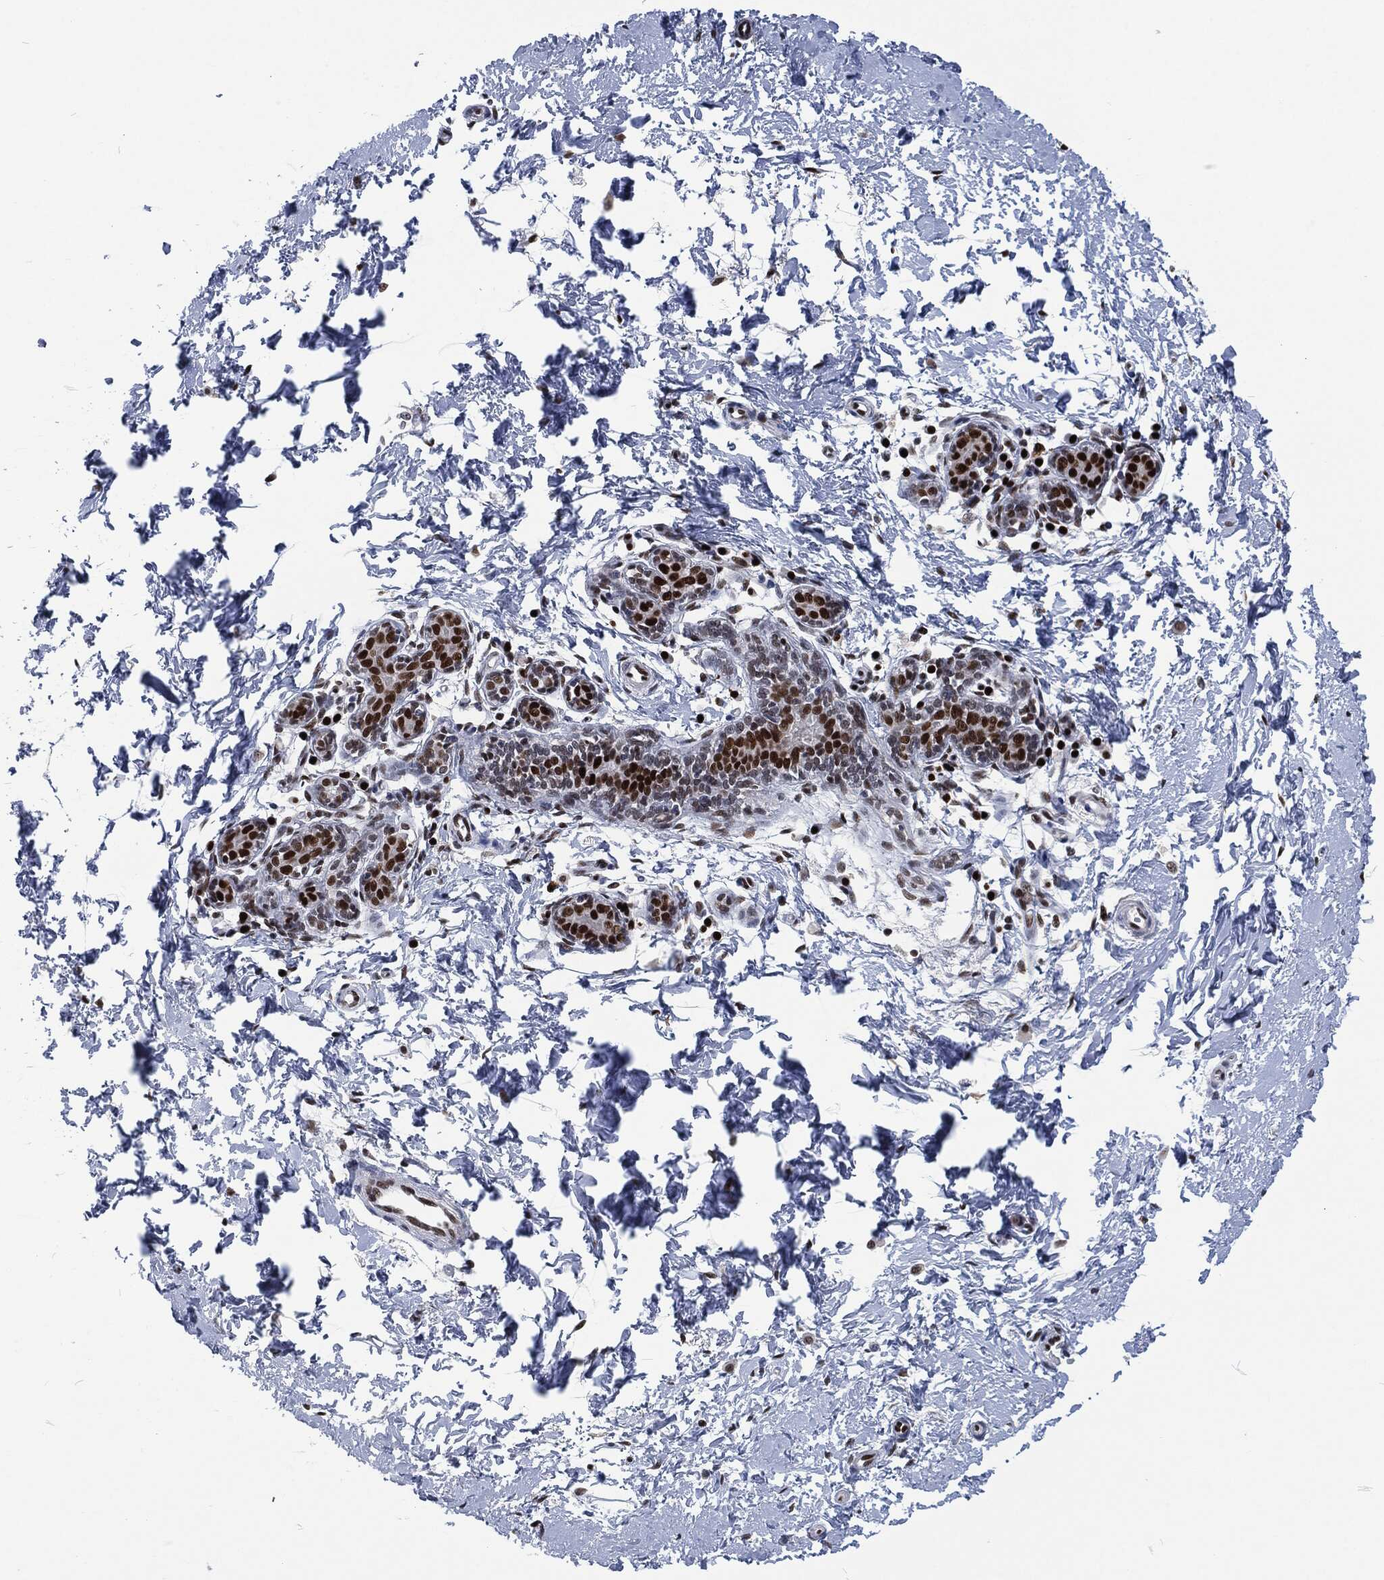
{"staining": {"intensity": "negative", "quantity": "none", "location": "none"}, "tissue": "breast", "cell_type": "Adipocytes", "image_type": "normal", "snomed": [{"axis": "morphology", "description": "Normal tissue, NOS"}, {"axis": "topography", "description": "Breast"}], "caption": "This is a image of immunohistochemistry staining of normal breast, which shows no expression in adipocytes. Nuclei are stained in blue.", "gene": "DCPS", "patient": {"sex": "female", "age": 37}}